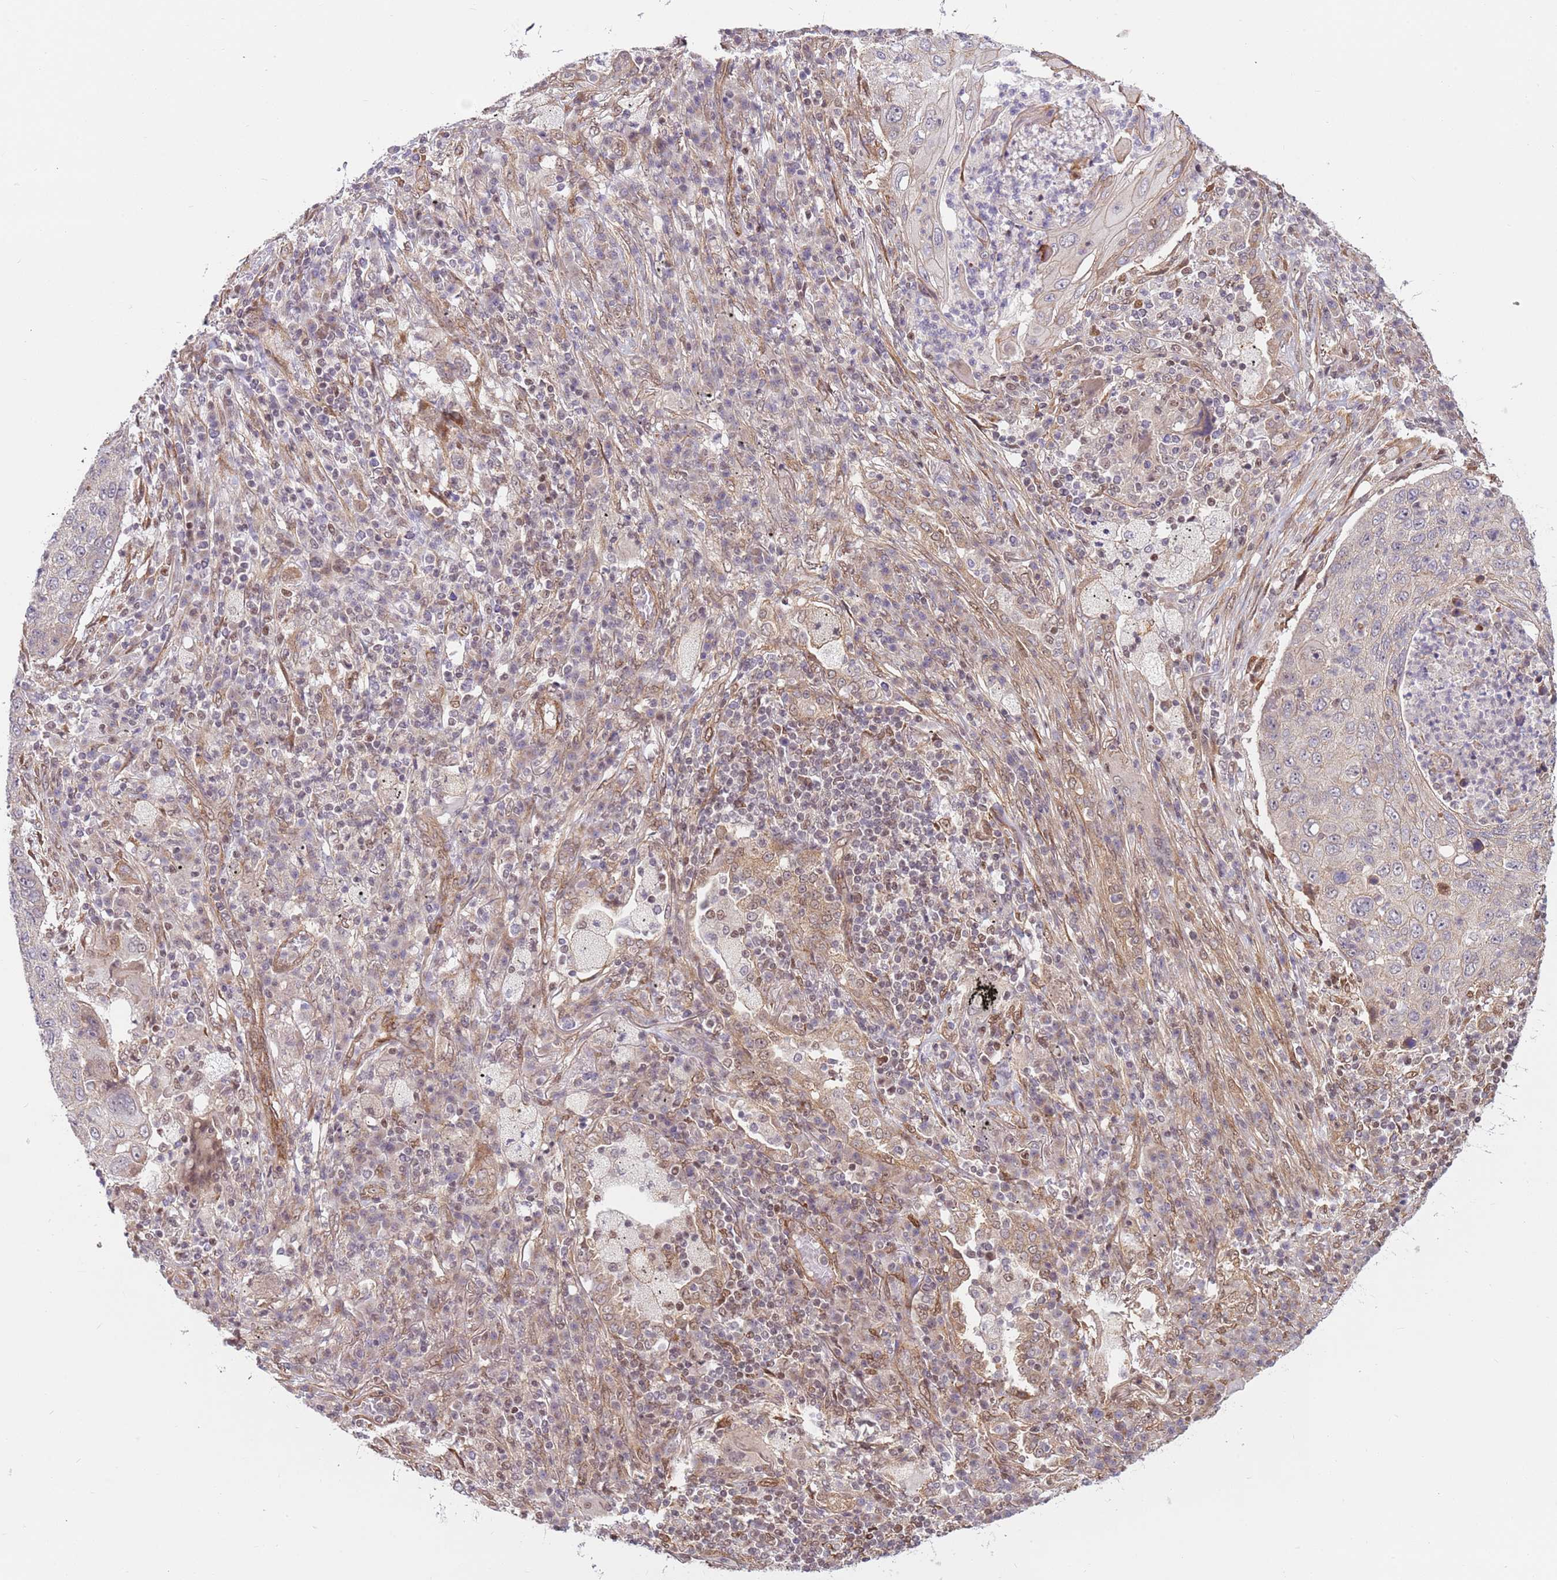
{"staining": {"intensity": "weak", "quantity": "<25%", "location": "cytoplasmic/membranous"}, "tissue": "lung cancer", "cell_type": "Tumor cells", "image_type": "cancer", "snomed": [{"axis": "morphology", "description": "Squamous cell carcinoma, NOS"}, {"axis": "topography", "description": "Lung"}], "caption": "Tumor cells are negative for protein expression in human lung cancer.", "gene": "DCAF4", "patient": {"sex": "female", "age": 63}}